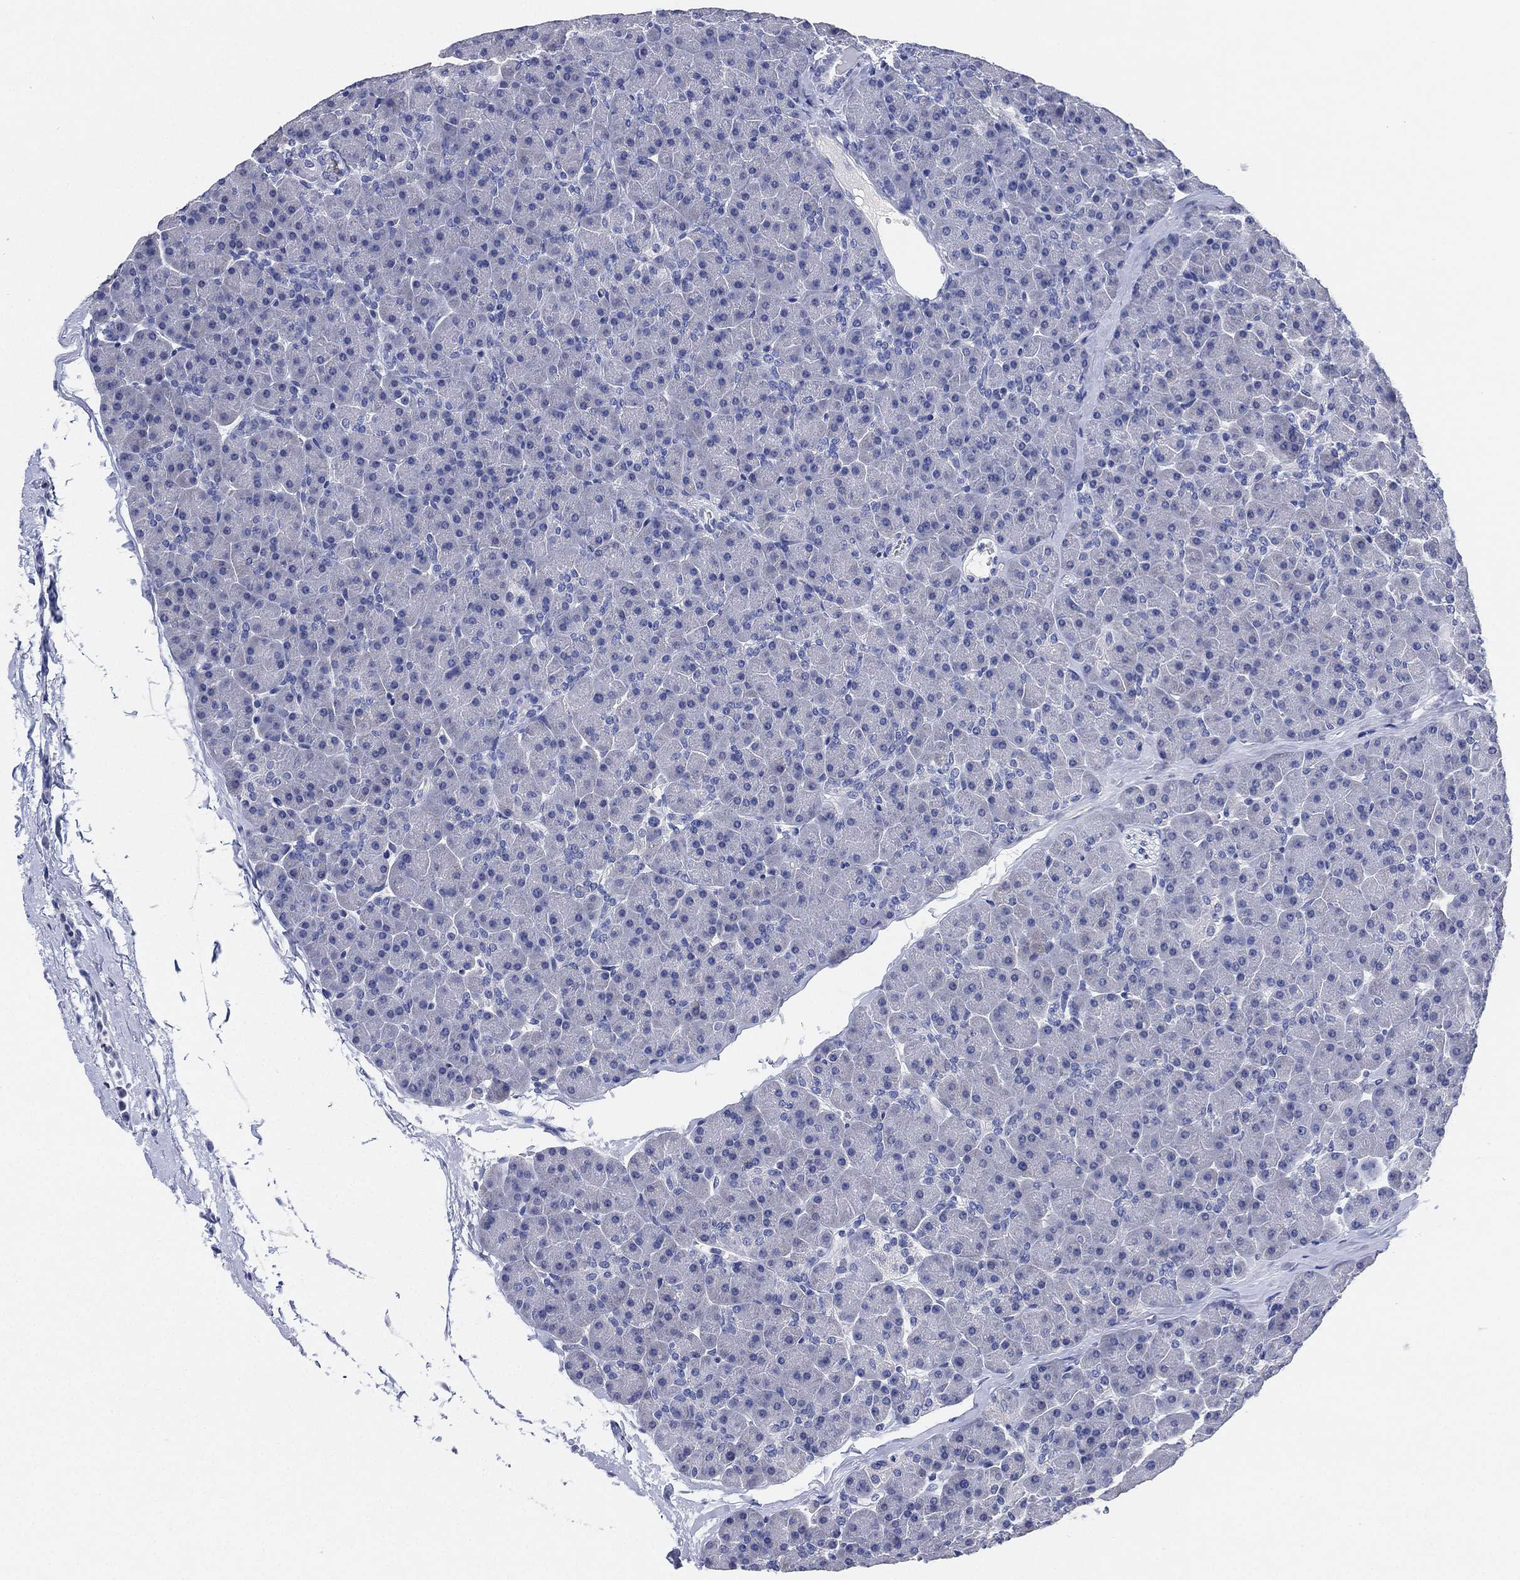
{"staining": {"intensity": "negative", "quantity": "none", "location": "none"}, "tissue": "pancreas", "cell_type": "Exocrine glandular cells", "image_type": "normal", "snomed": [{"axis": "morphology", "description": "Normal tissue, NOS"}, {"axis": "topography", "description": "Pancreas"}], "caption": "A micrograph of pancreas stained for a protein exhibits no brown staining in exocrine glandular cells. (Brightfield microscopy of DAB (3,3'-diaminobenzidine) immunohistochemistry at high magnification).", "gene": "IYD", "patient": {"sex": "female", "age": 44}}